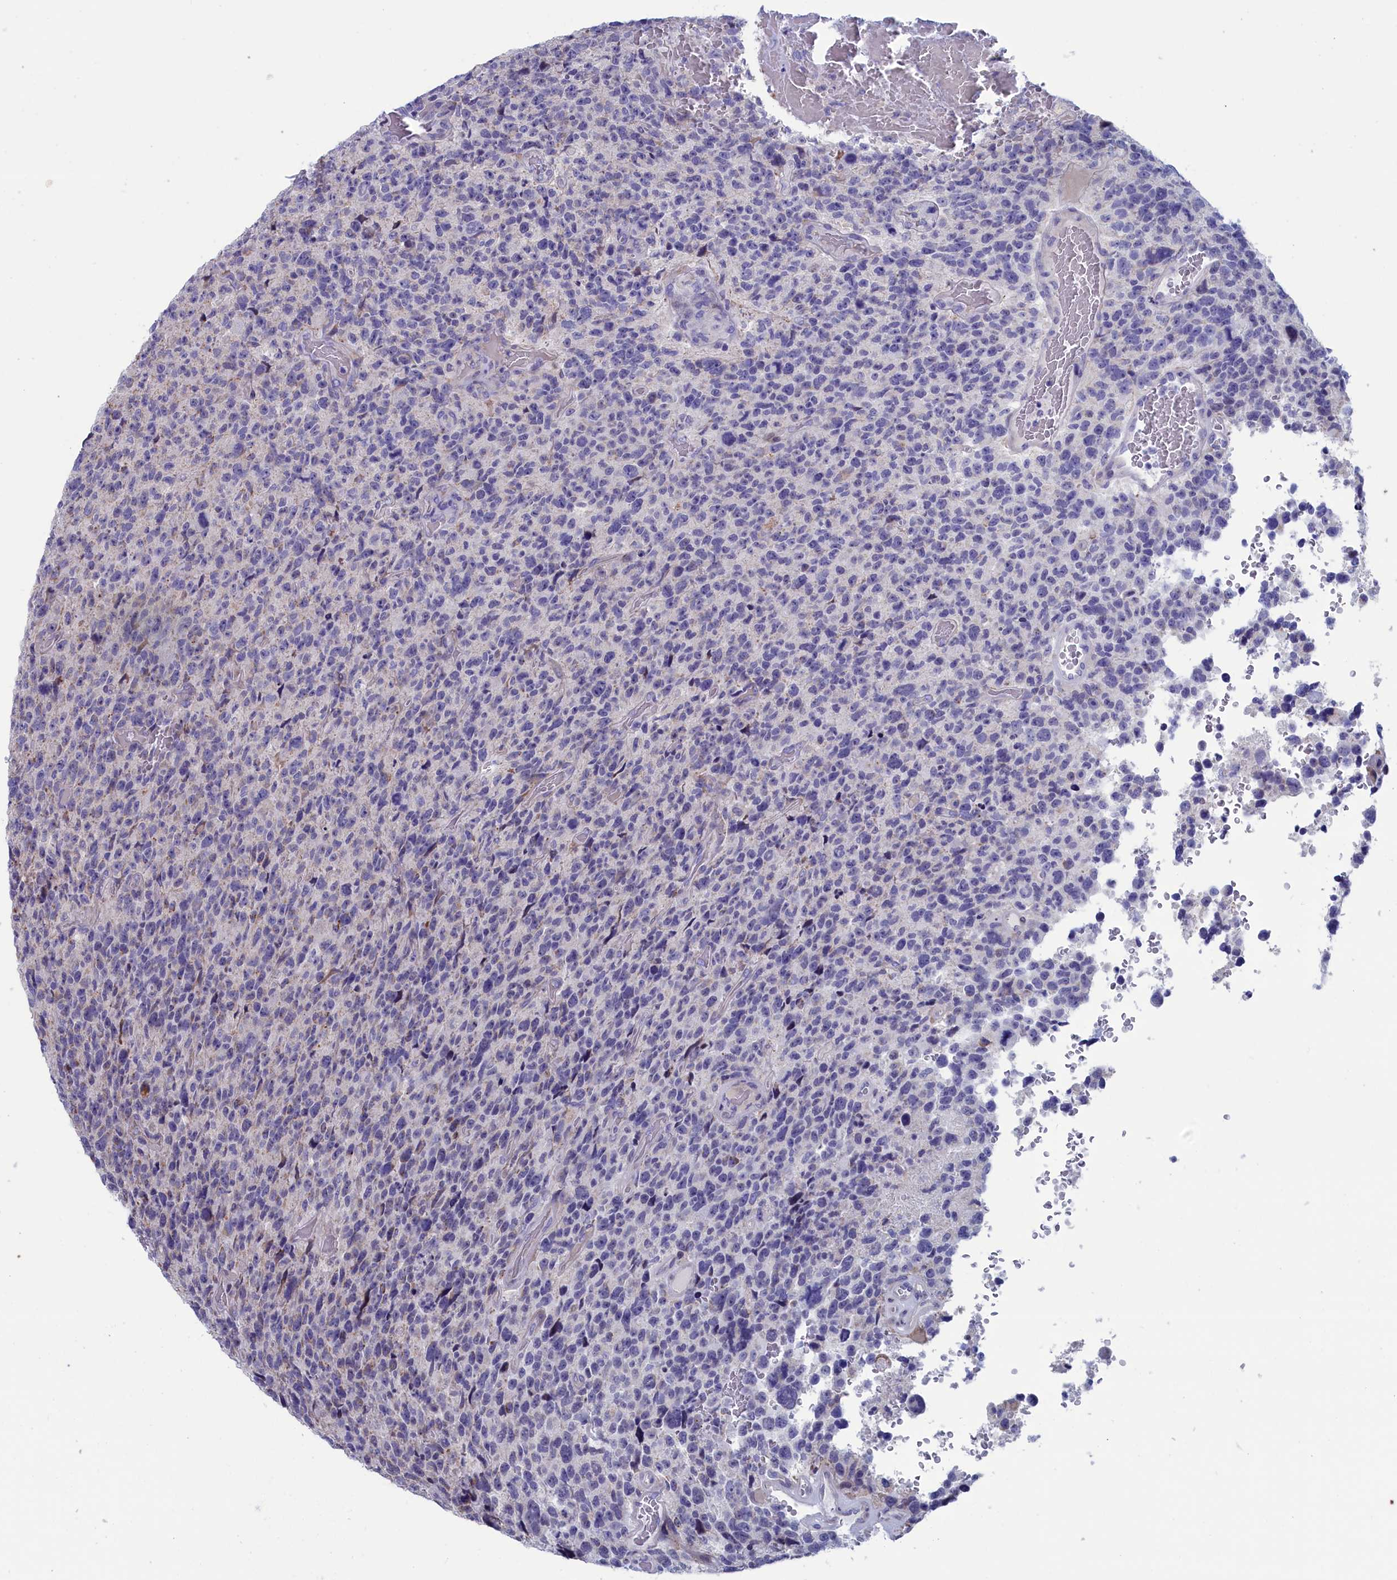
{"staining": {"intensity": "negative", "quantity": "none", "location": "none"}, "tissue": "glioma", "cell_type": "Tumor cells", "image_type": "cancer", "snomed": [{"axis": "morphology", "description": "Glioma, malignant, High grade"}, {"axis": "topography", "description": "Brain"}], "caption": "This is an immunohistochemistry (IHC) image of human high-grade glioma (malignant). There is no positivity in tumor cells.", "gene": "NIBAN3", "patient": {"sex": "male", "age": 69}}